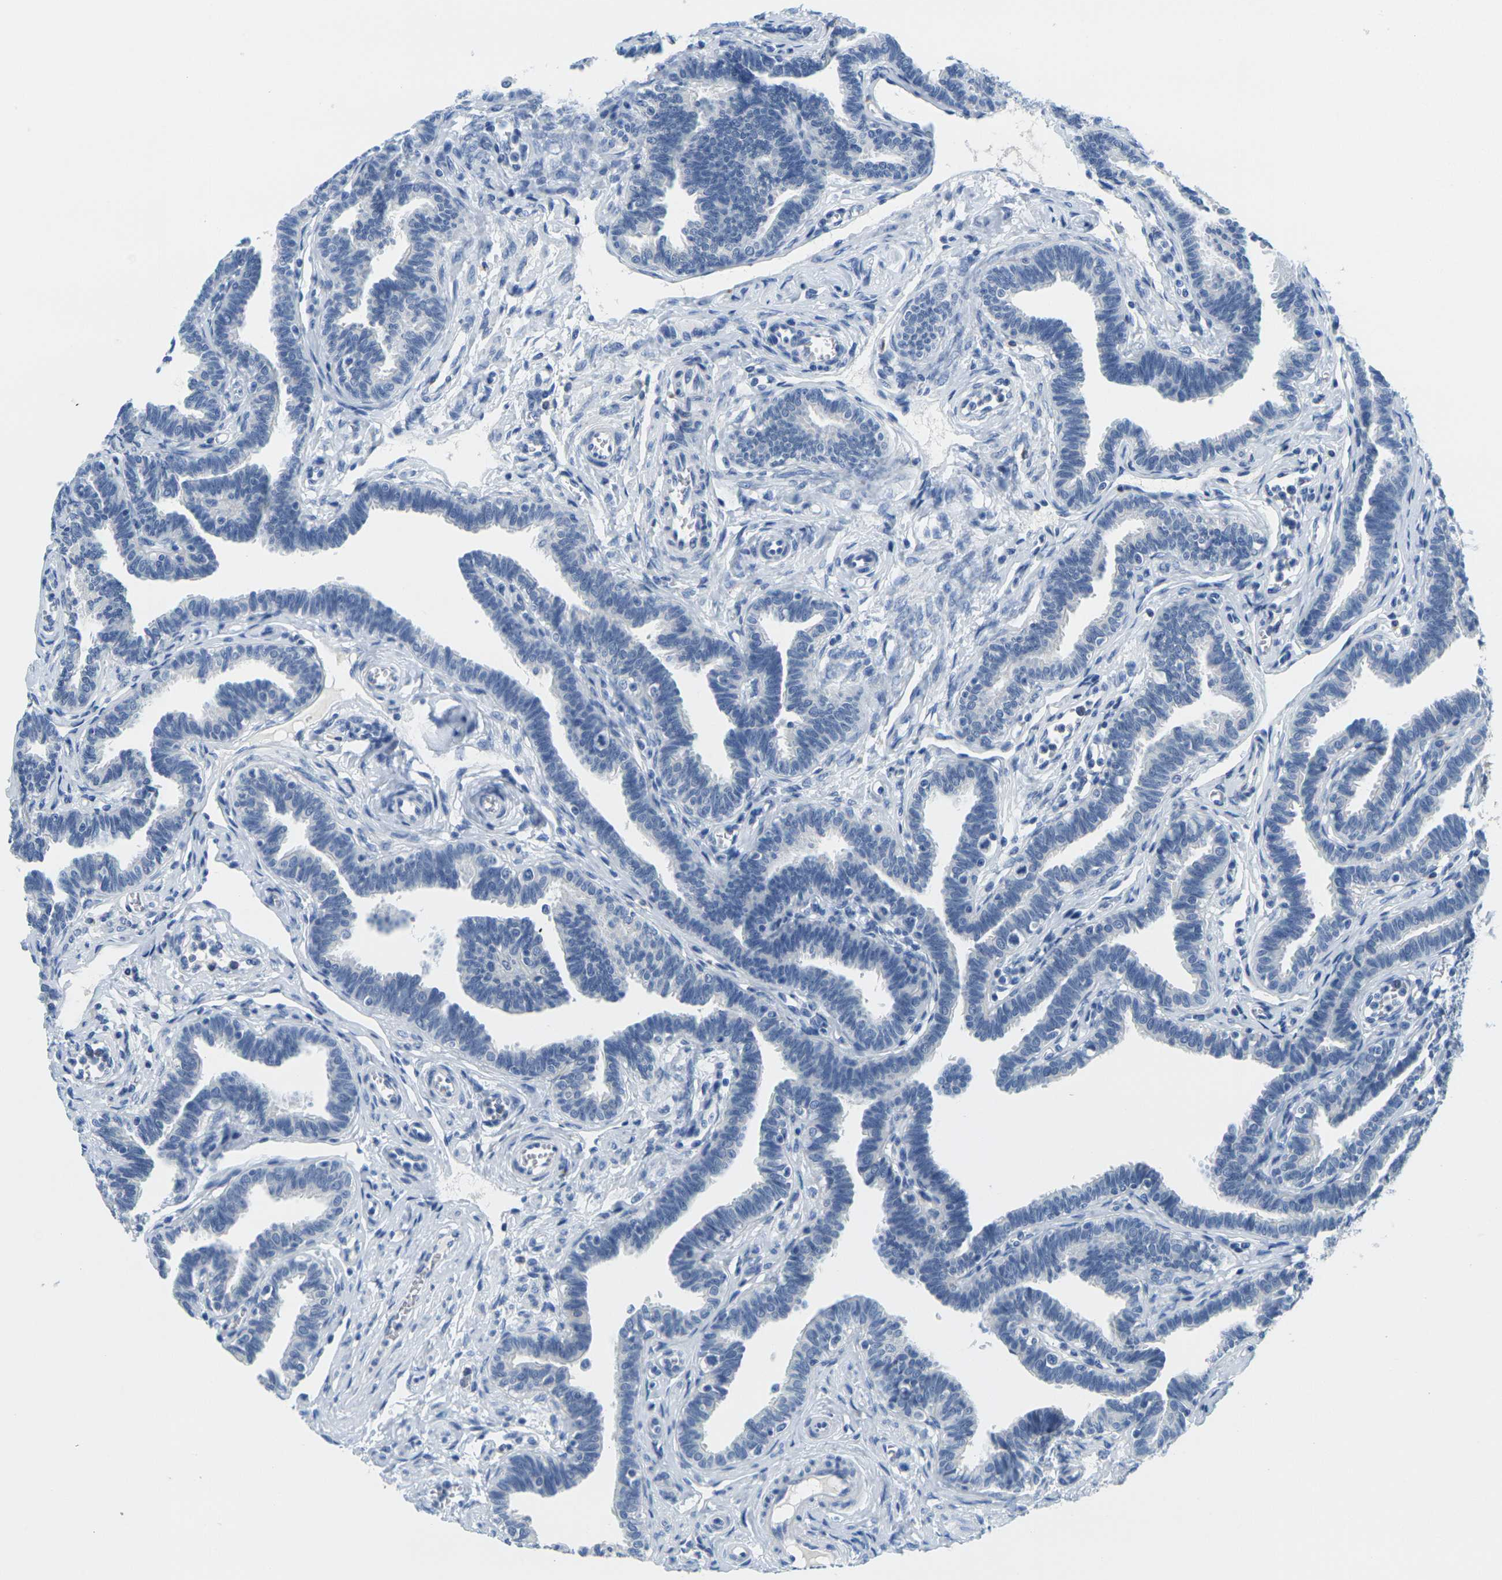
{"staining": {"intensity": "negative", "quantity": "none", "location": "none"}, "tissue": "fallopian tube", "cell_type": "Glandular cells", "image_type": "normal", "snomed": [{"axis": "morphology", "description": "Normal tissue, NOS"}, {"axis": "topography", "description": "Fallopian tube"}, {"axis": "topography", "description": "Ovary"}], "caption": "High magnification brightfield microscopy of unremarkable fallopian tube stained with DAB (3,3'-diaminobenzidine) (brown) and counterstained with hematoxylin (blue): glandular cells show no significant expression.", "gene": "FAM3D", "patient": {"sex": "female", "age": 23}}